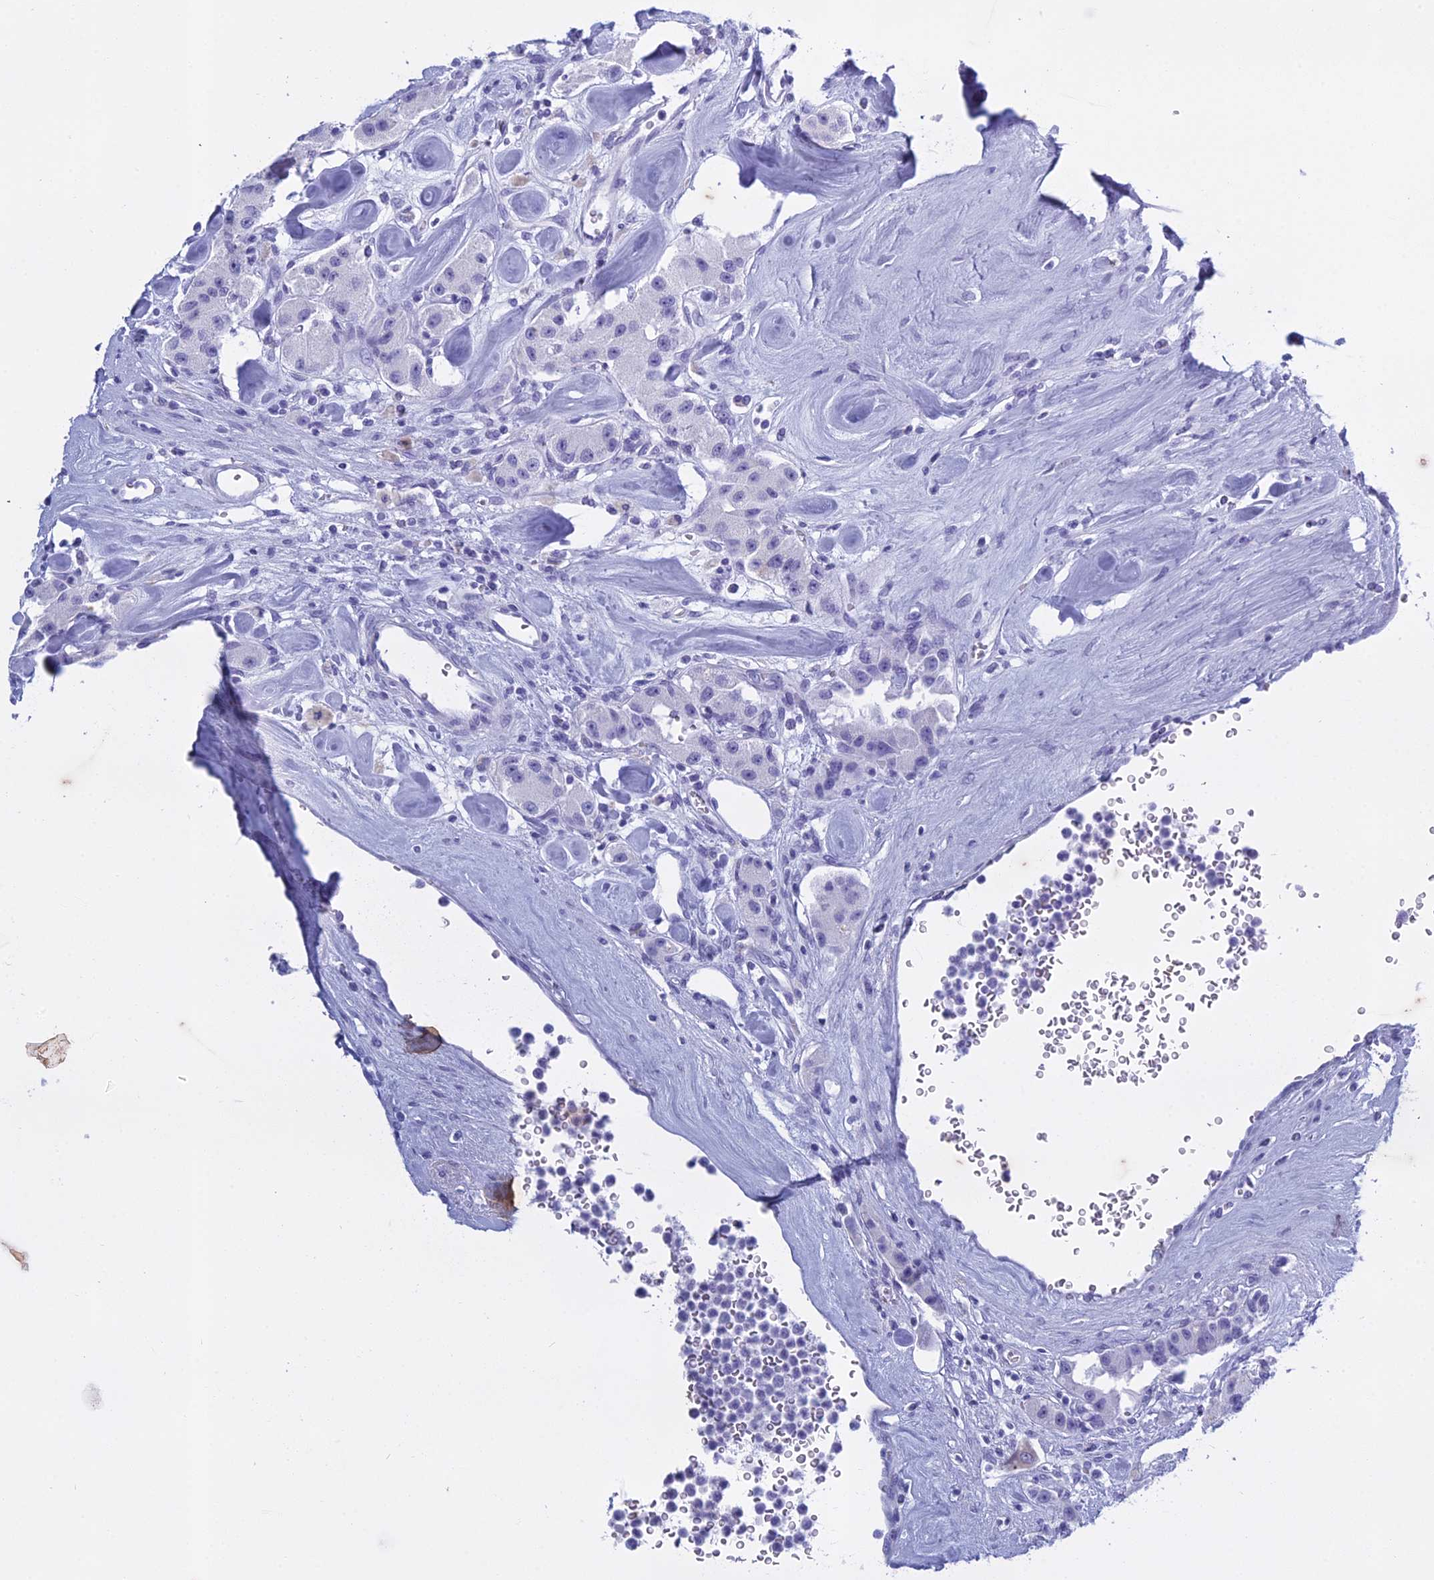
{"staining": {"intensity": "negative", "quantity": "none", "location": "none"}, "tissue": "carcinoid", "cell_type": "Tumor cells", "image_type": "cancer", "snomed": [{"axis": "morphology", "description": "Carcinoid, malignant, NOS"}, {"axis": "topography", "description": "Pancreas"}], "caption": "High magnification brightfield microscopy of malignant carcinoid stained with DAB (brown) and counterstained with hematoxylin (blue): tumor cells show no significant staining.", "gene": "HMGB4", "patient": {"sex": "male", "age": 41}}